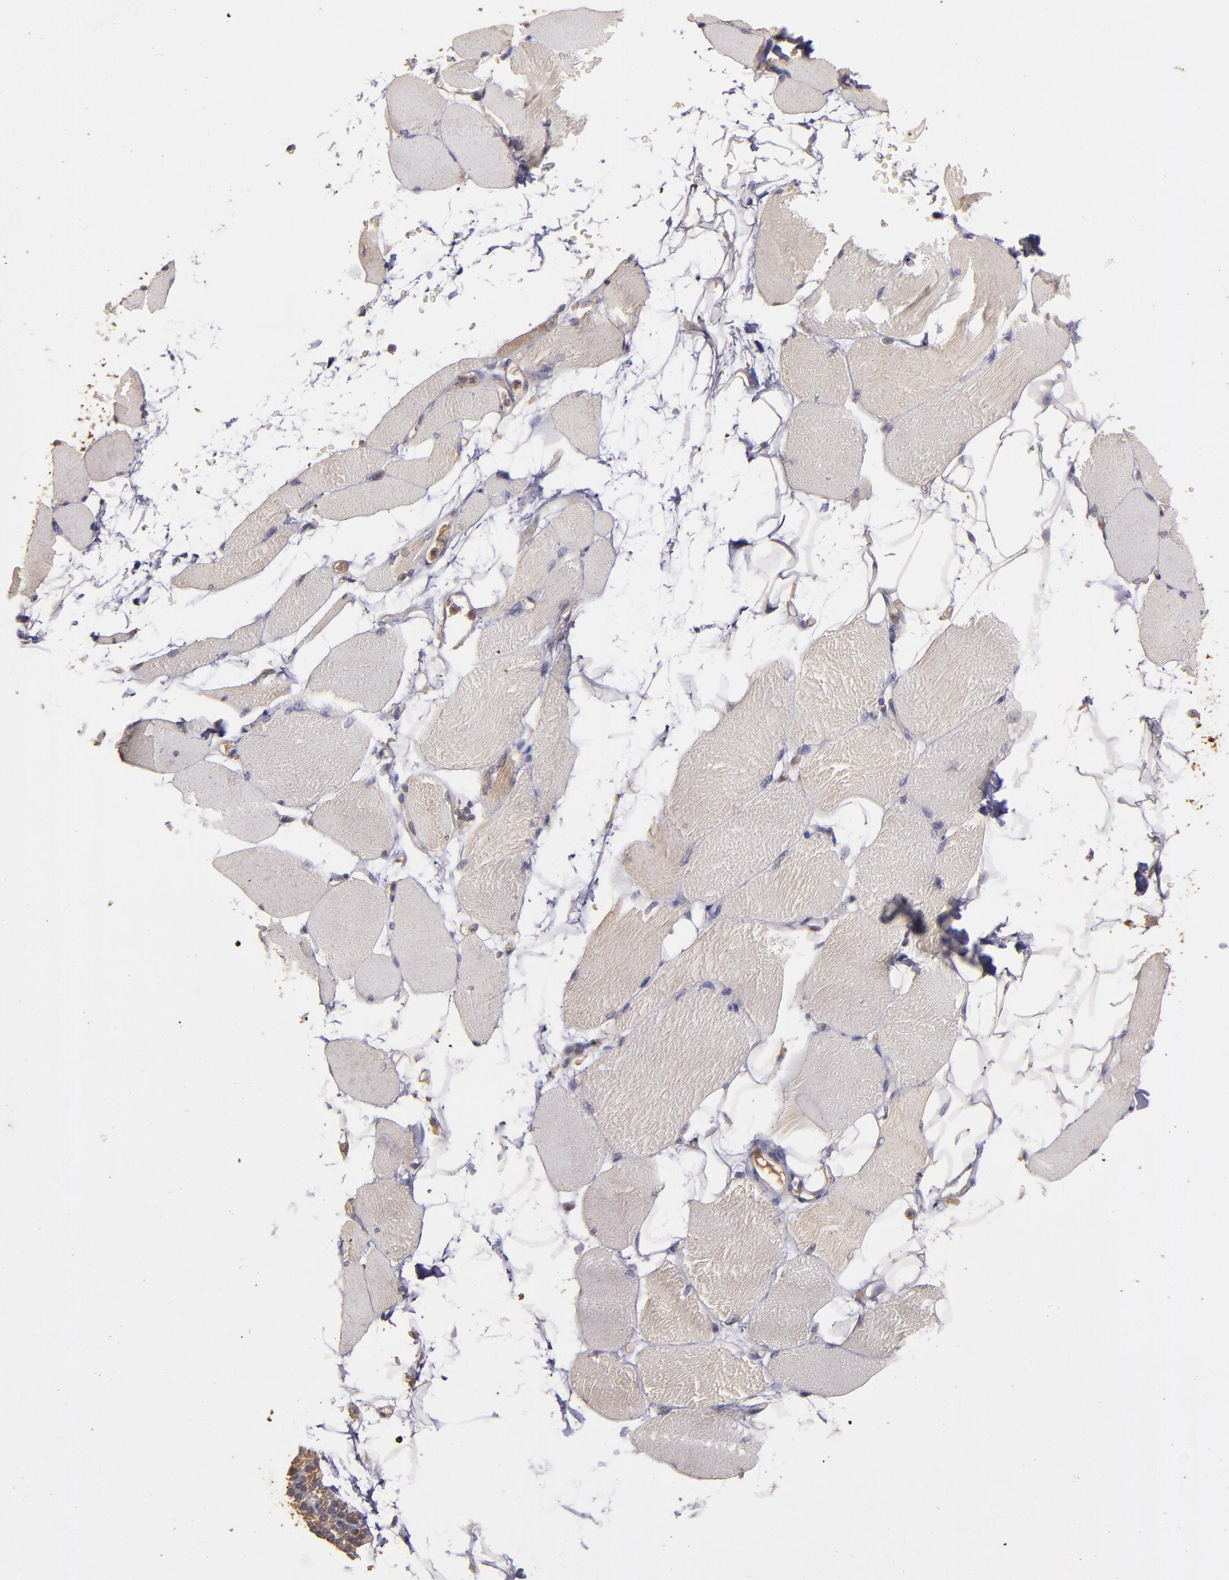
{"staining": {"intensity": "weak", "quantity": ">75%", "location": "cytoplasmic/membranous"}, "tissue": "skeletal muscle", "cell_type": "Myocytes", "image_type": "normal", "snomed": [{"axis": "morphology", "description": "Normal tissue, NOS"}, {"axis": "topography", "description": "Skeletal muscle"}, {"axis": "topography", "description": "Parathyroid gland"}], "caption": "Benign skeletal muscle displays weak cytoplasmic/membranous expression in about >75% of myocytes, visualized by immunohistochemistry.", "gene": "SRRD", "patient": {"sex": "female", "age": 37}}